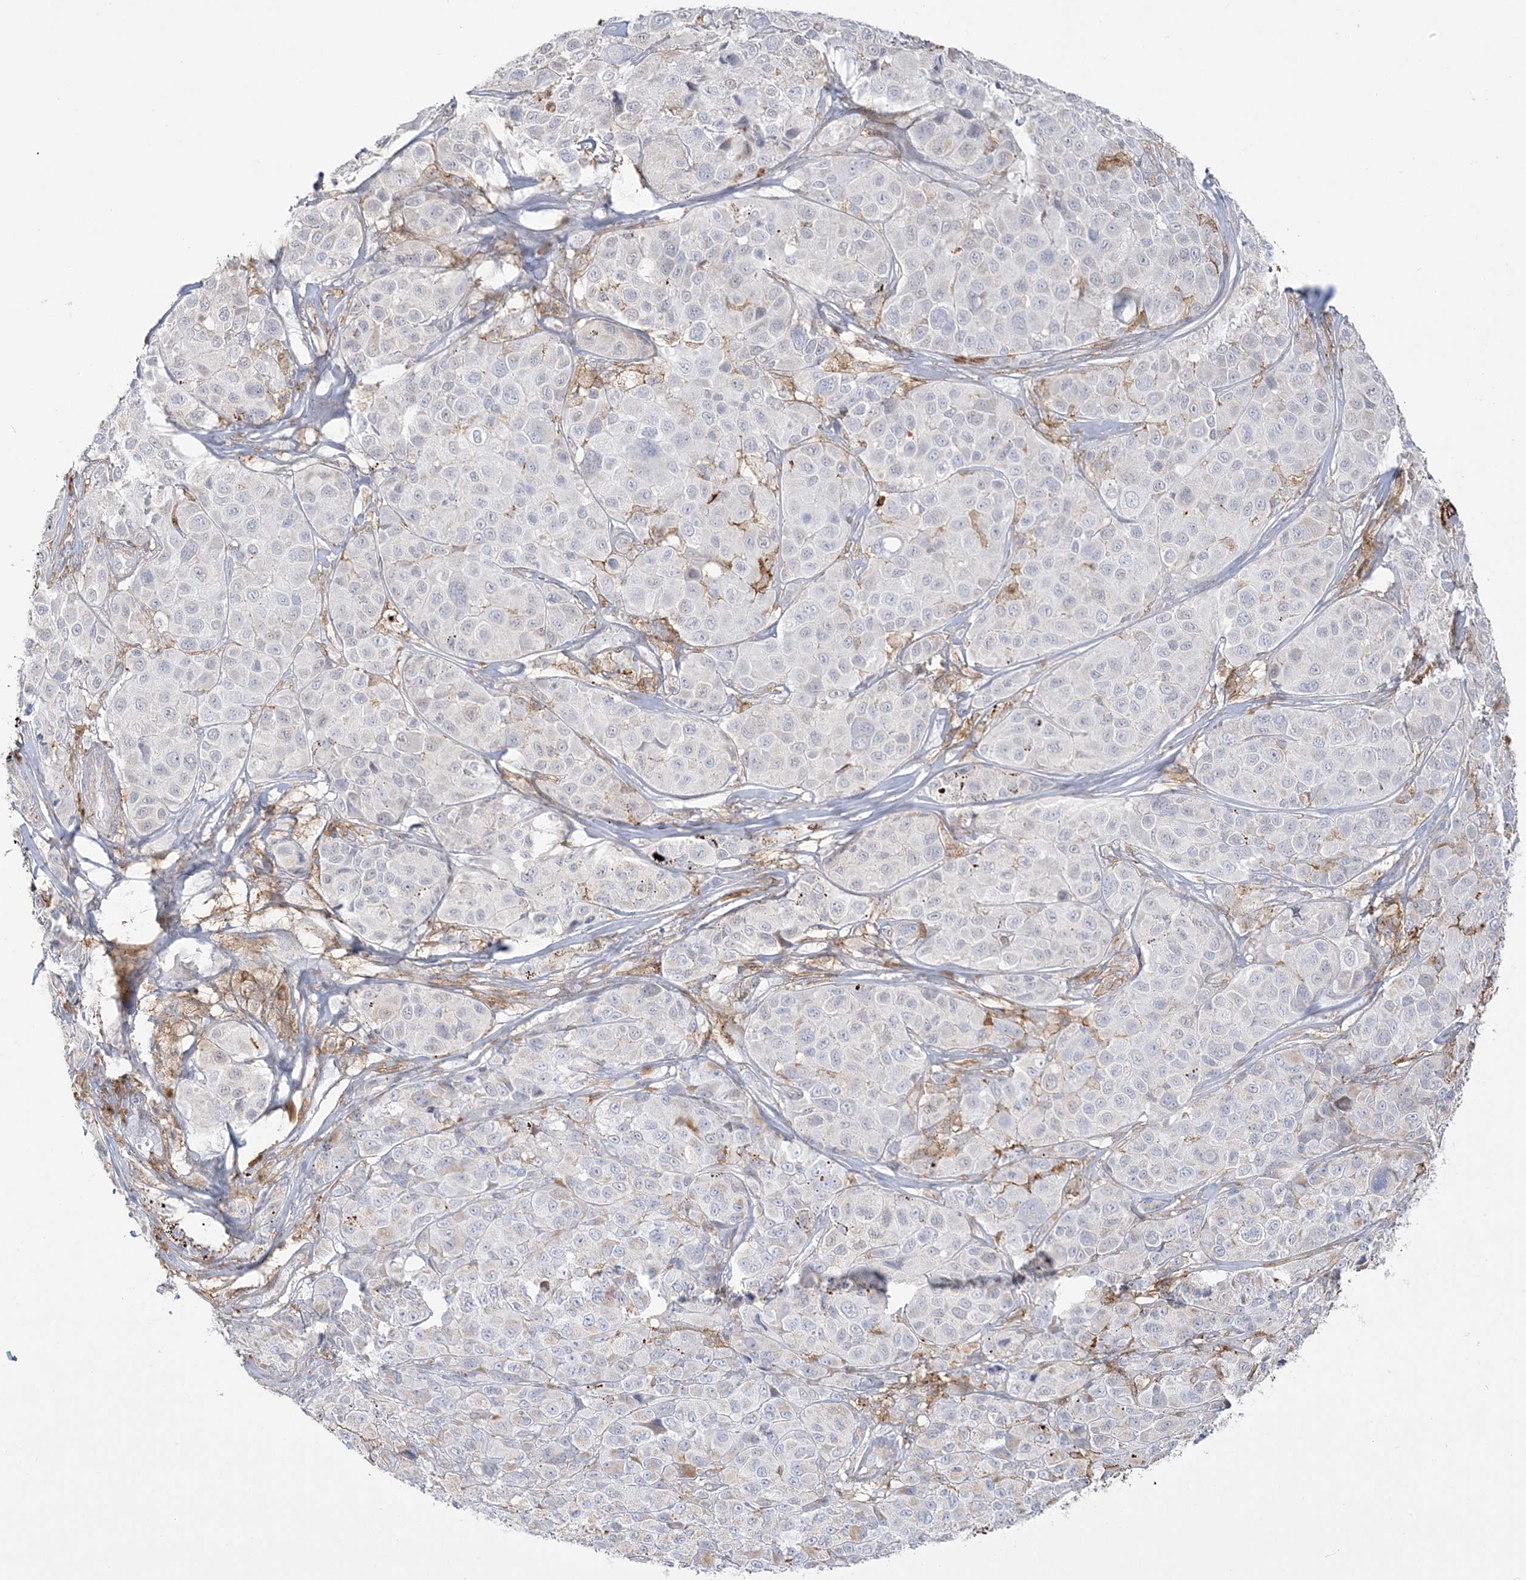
{"staining": {"intensity": "negative", "quantity": "none", "location": "none"}, "tissue": "melanoma", "cell_type": "Tumor cells", "image_type": "cancer", "snomed": [{"axis": "morphology", "description": "Malignant melanoma, NOS"}, {"axis": "topography", "description": "Skin of trunk"}], "caption": "Histopathology image shows no significant protein expression in tumor cells of melanoma.", "gene": "HAAO", "patient": {"sex": "male", "age": 71}}